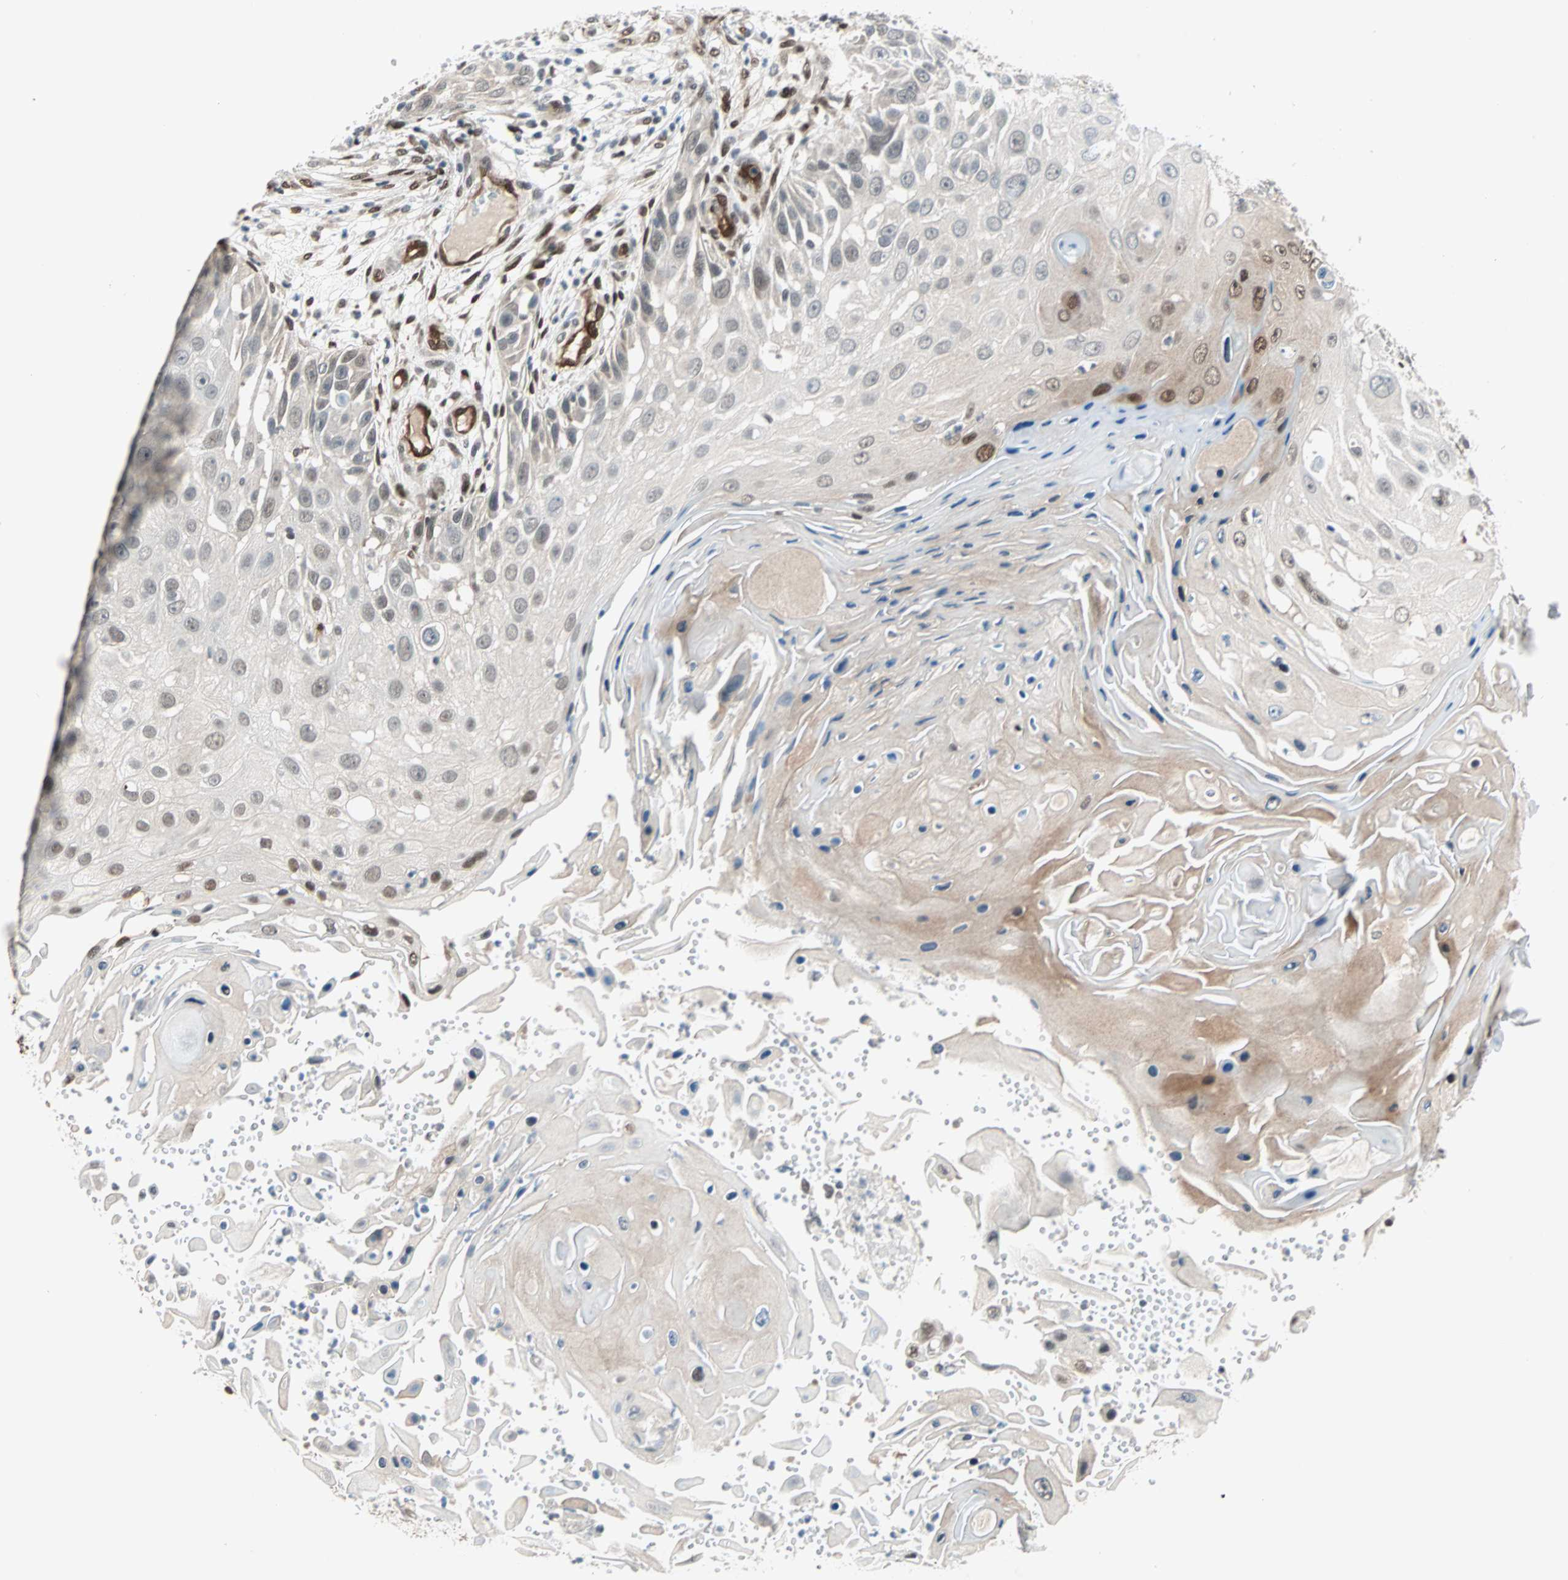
{"staining": {"intensity": "weak", "quantity": "<25%", "location": "cytoplasmic/membranous,nuclear"}, "tissue": "skin cancer", "cell_type": "Tumor cells", "image_type": "cancer", "snomed": [{"axis": "morphology", "description": "Squamous cell carcinoma, NOS"}, {"axis": "topography", "description": "Skin"}], "caption": "Photomicrograph shows no significant protein positivity in tumor cells of skin squamous cell carcinoma. (Brightfield microscopy of DAB (3,3'-diaminobenzidine) IHC at high magnification).", "gene": "WWTR1", "patient": {"sex": "female", "age": 44}}